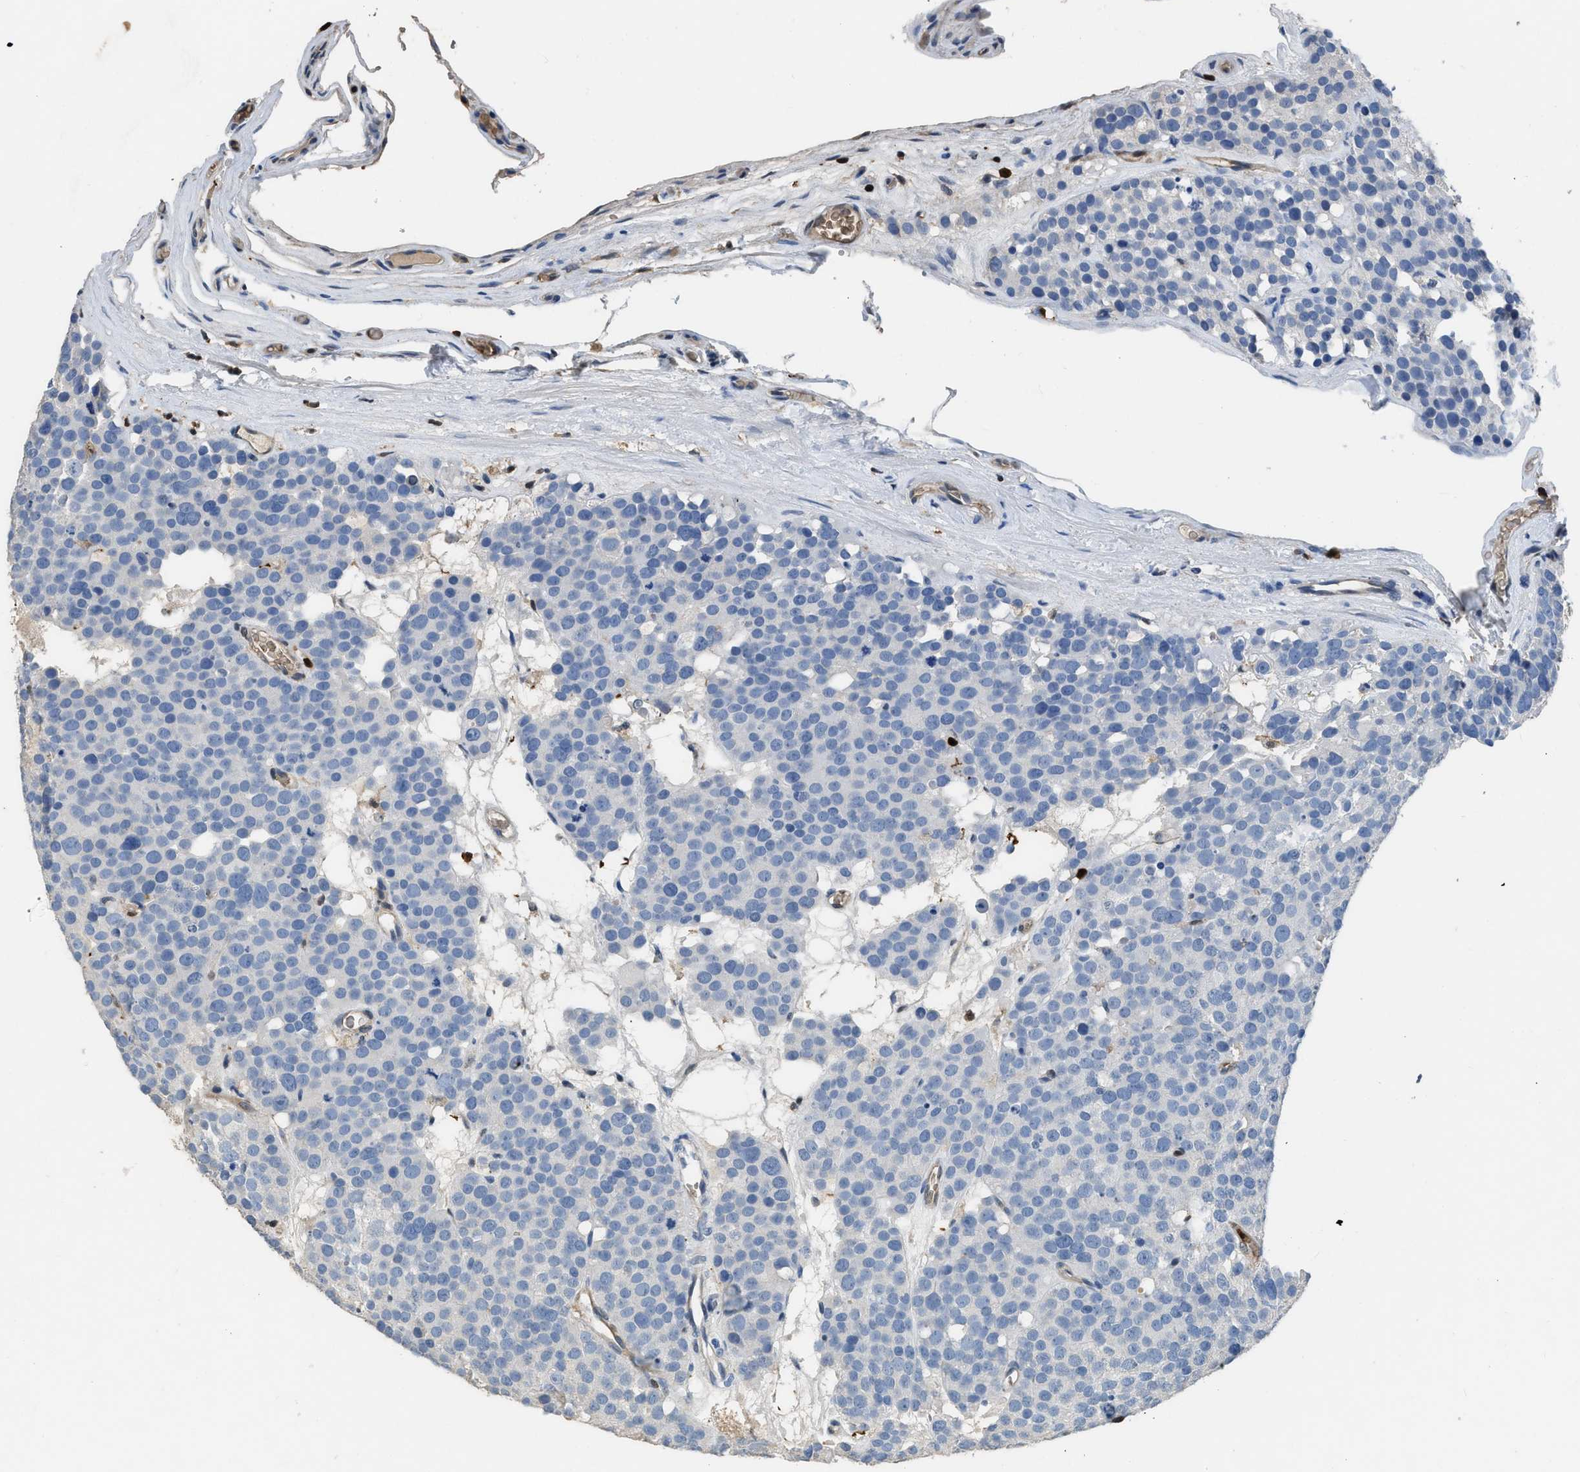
{"staining": {"intensity": "negative", "quantity": "none", "location": "none"}, "tissue": "testis cancer", "cell_type": "Tumor cells", "image_type": "cancer", "snomed": [{"axis": "morphology", "description": "Seminoma, NOS"}, {"axis": "topography", "description": "Testis"}], "caption": "Testis seminoma was stained to show a protein in brown. There is no significant positivity in tumor cells.", "gene": "ARHGDIB", "patient": {"sex": "male", "age": 71}}